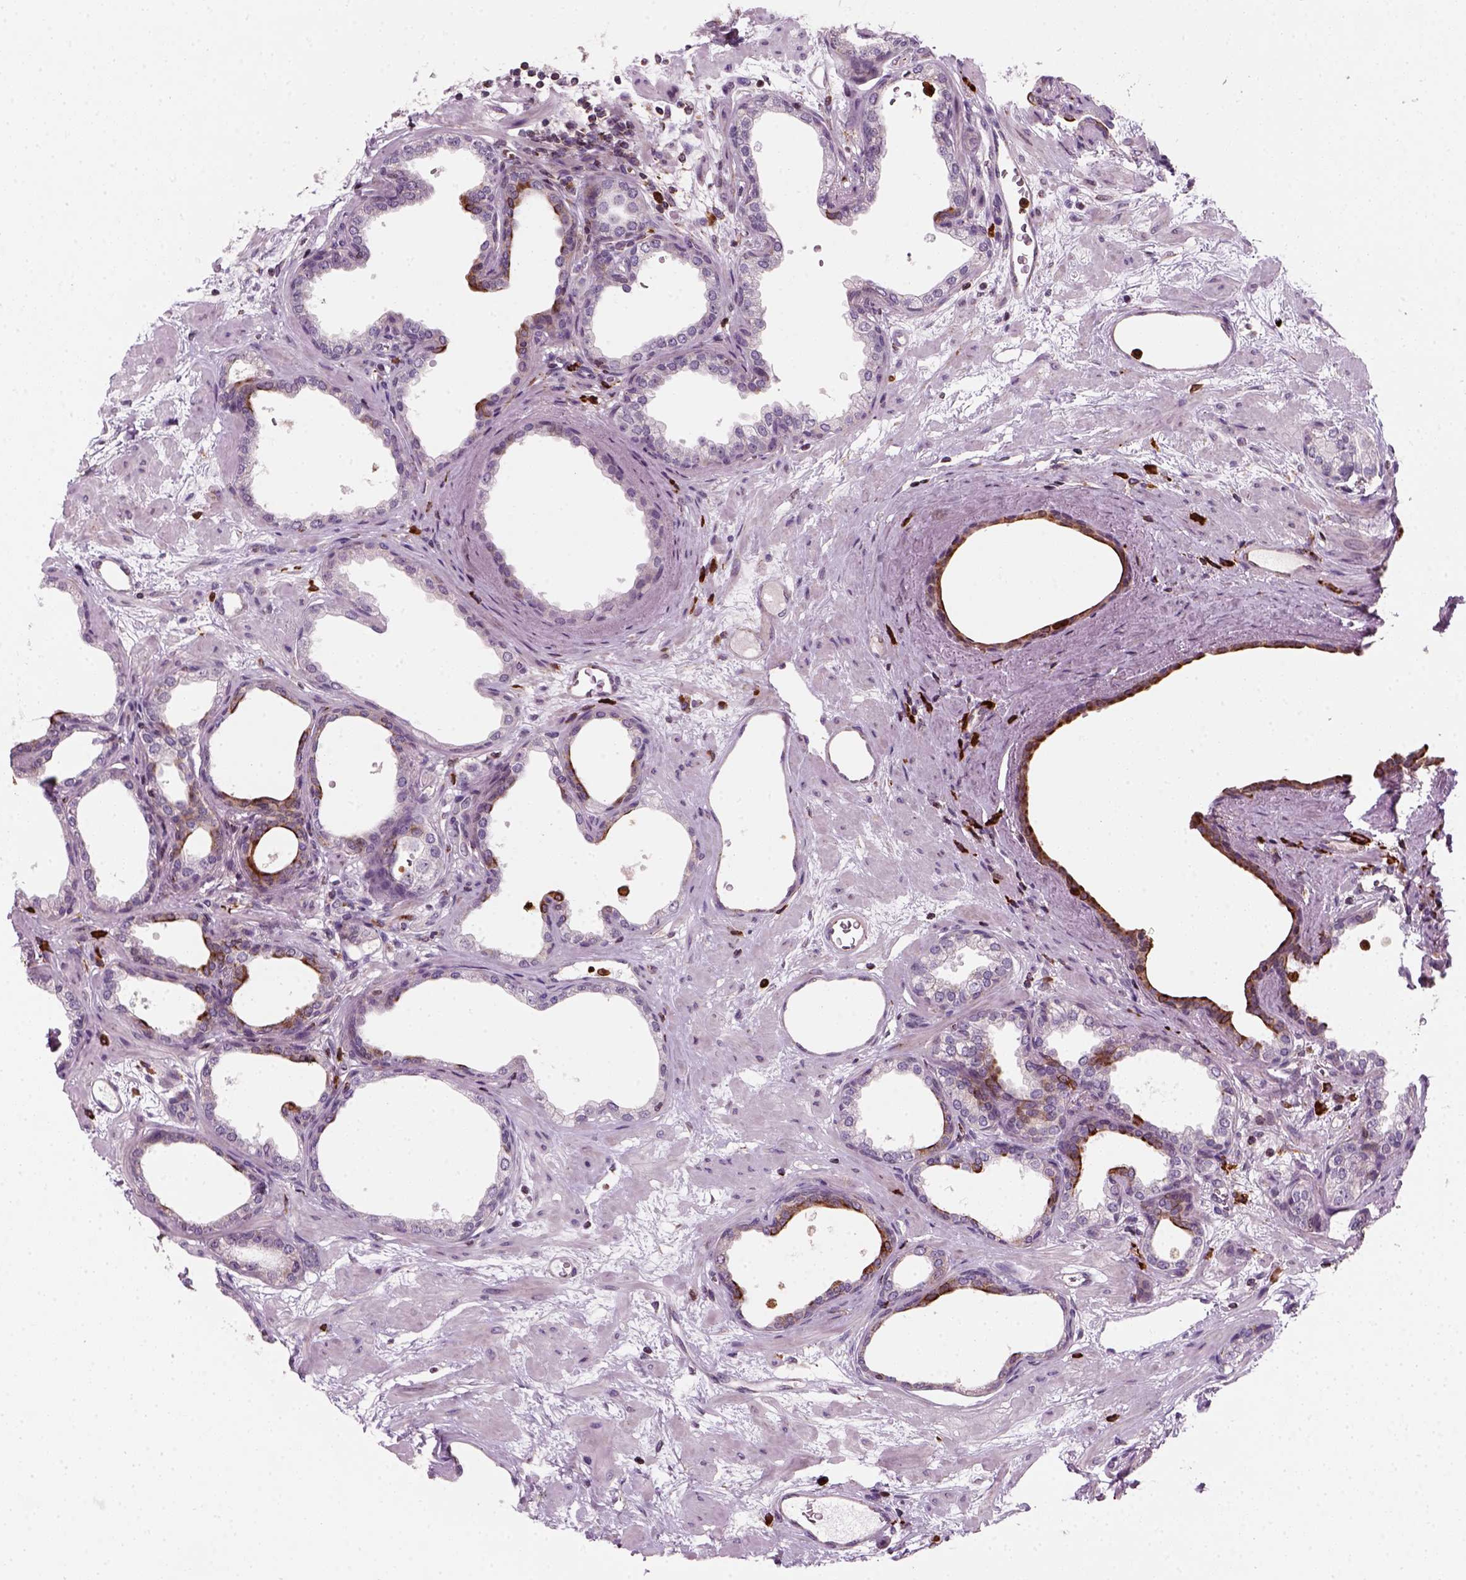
{"staining": {"intensity": "negative", "quantity": "none", "location": "none"}, "tissue": "prostate", "cell_type": "Glandular cells", "image_type": "normal", "snomed": [{"axis": "morphology", "description": "Normal tissue, NOS"}, {"axis": "topography", "description": "Prostate"}], "caption": "Micrograph shows no protein positivity in glandular cells of benign prostate.", "gene": "NUDT16L1", "patient": {"sex": "male", "age": 37}}